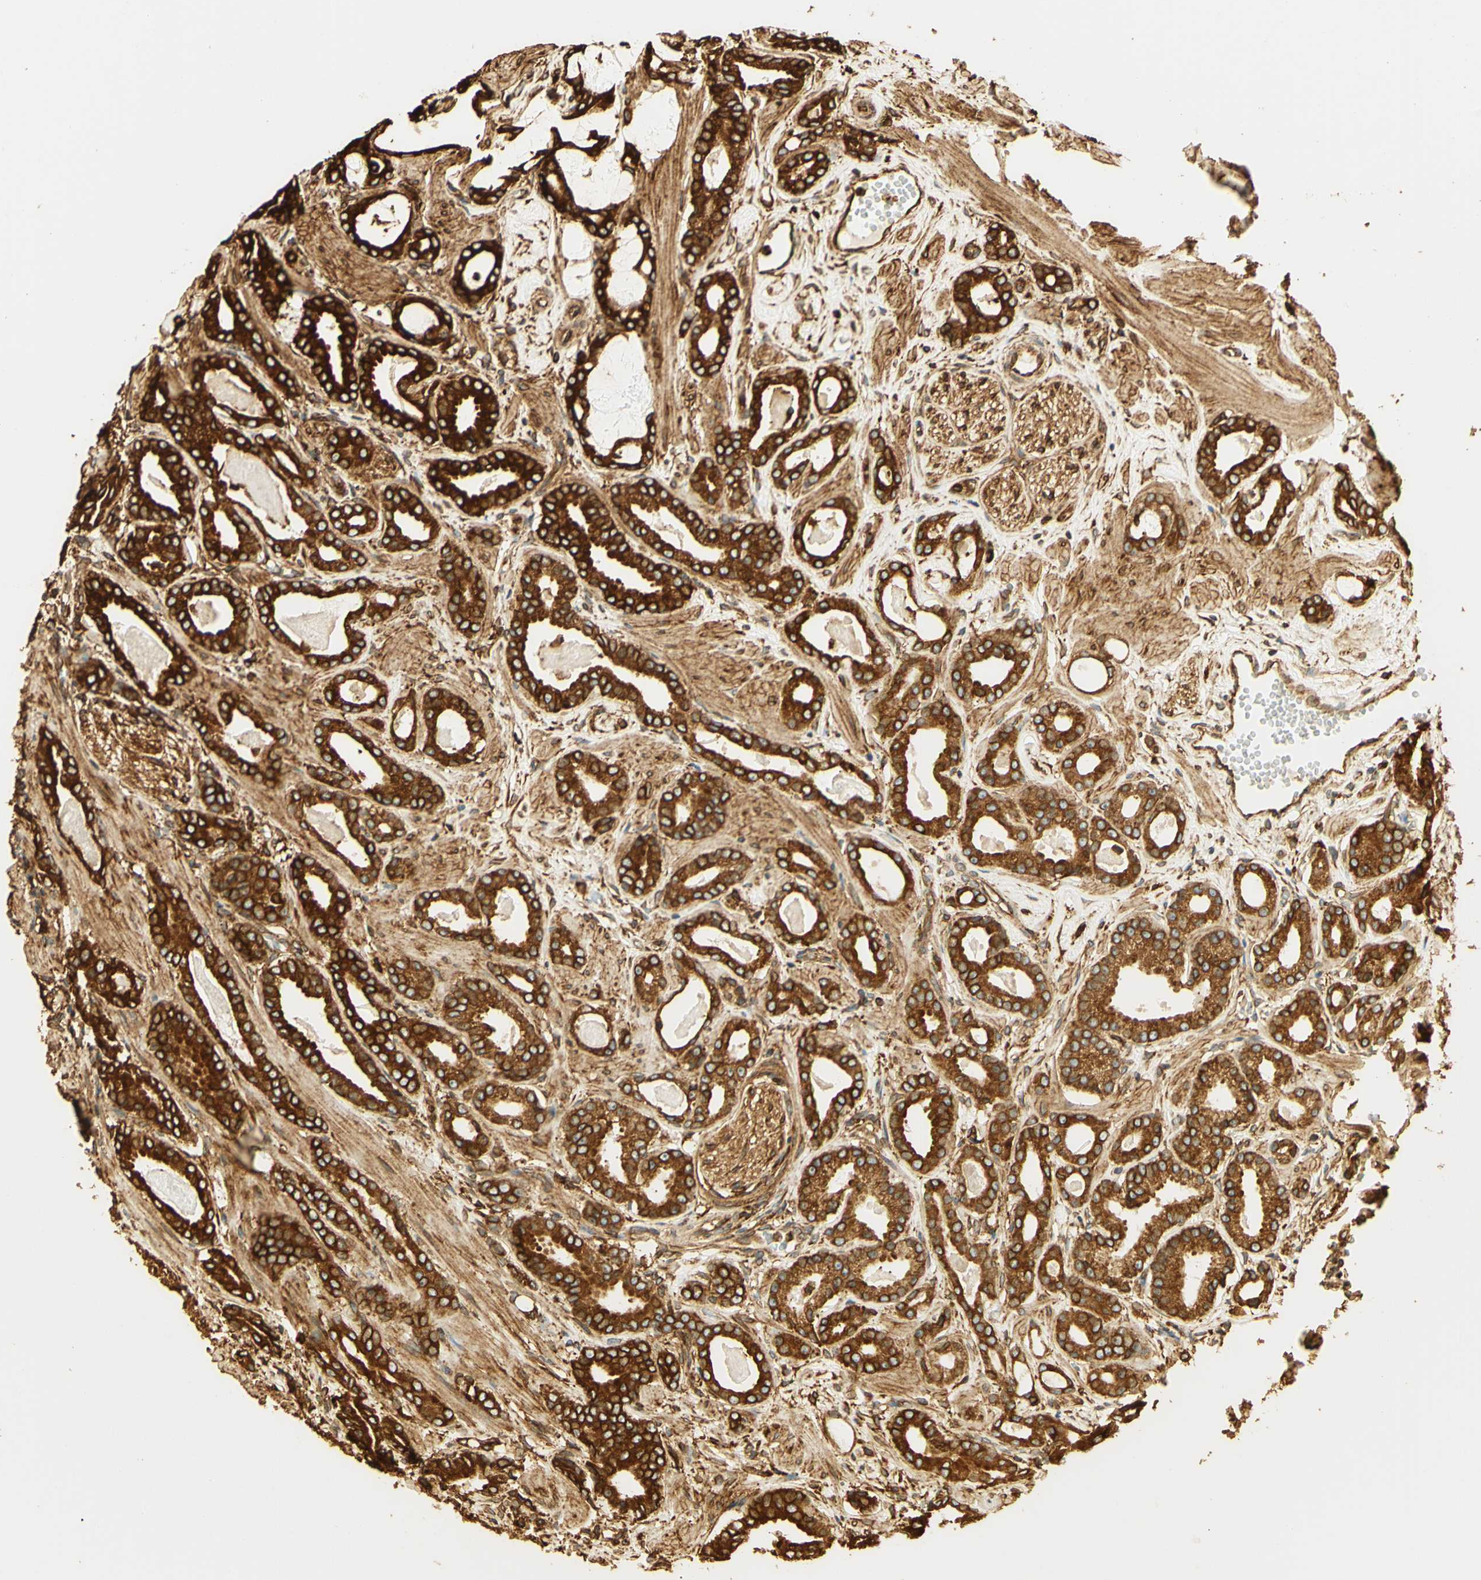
{"staining": {"intensity": "strong", "quantity": ">75%", "location": "cytoplasmic/membranous"}, "tissue": "prostate cancer", "cell_type": "Tumor cells", "image_type": "cancer", "snomed": [{"axis": "morphology", "description": "Adenocarcinoma, Low grade"}, {"axis": "topography", "description": "Prostate"}], "caption": "This is a photomicrograph of IHC staining of prostate adenocarcinoma (low-grade), which shows strong staining in the cytoplasmic/membranous of tumor cells.", "gene": "CANX", "patient": {"sex": "male", "age": 53}}